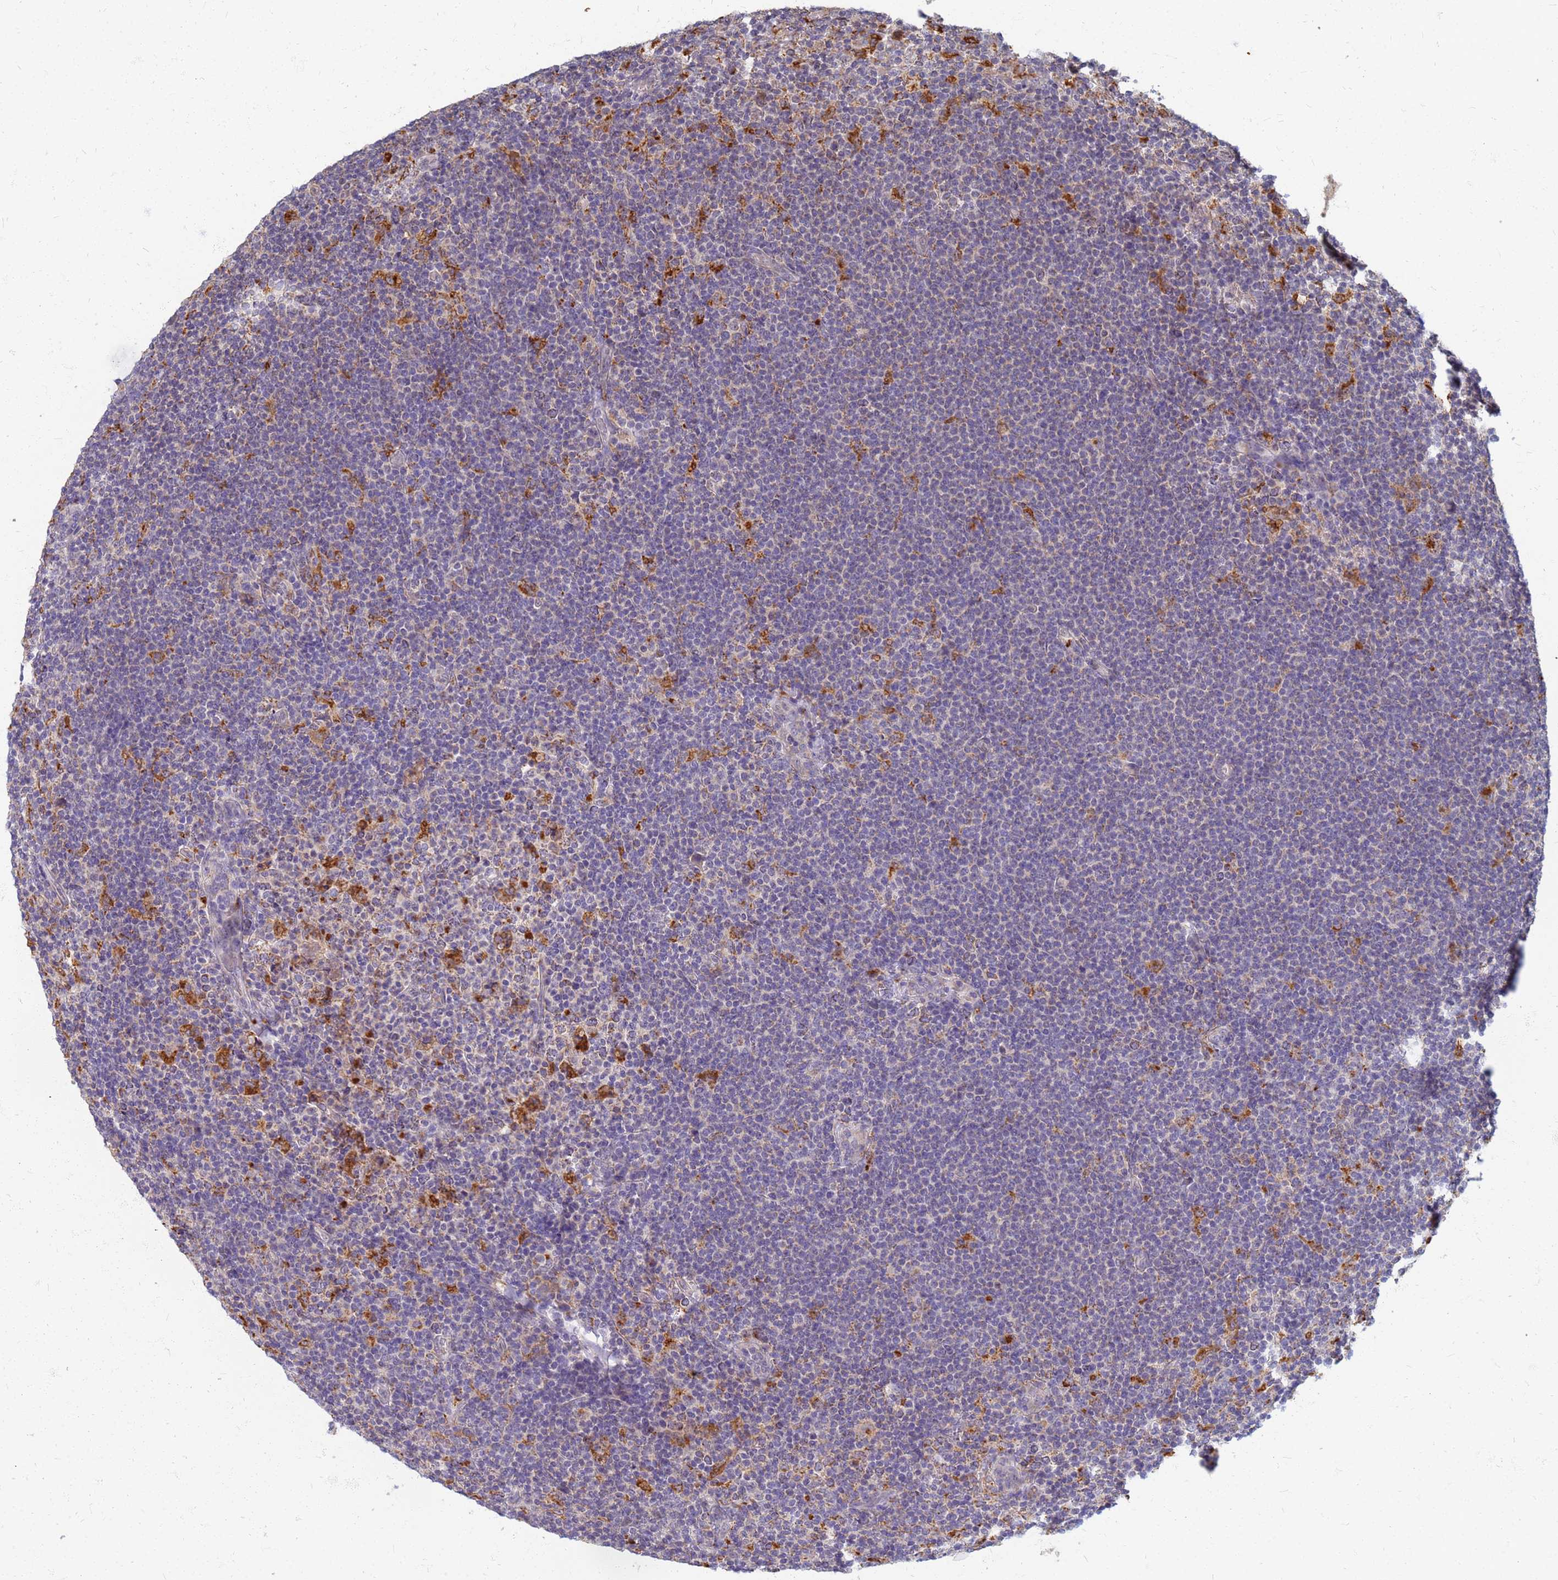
{"staining": {"intensity": "moderate", "quantity": "<25%", "location": "cytoplasmic/membranous"}, "tissue": "lymphoma", "cell_type": "Tumor cells", "image_type": "cancer", "snomed": [{"axis": "morphology", "description": "Hodgkin's disease, NOS"}, {"axis": "topography", "description": "Lymph node"}], "caption": "Hodgkin's disease stained with DAB (3,3'-diaminobenzidine) immunohistochemistry (IHC) displays low levels of moderate cytoplasmic/membranous expression in approximately <25% of tumor cells.", "gene": "ATP6V1E1", "patient": {"sex": "female", "age": 57}}